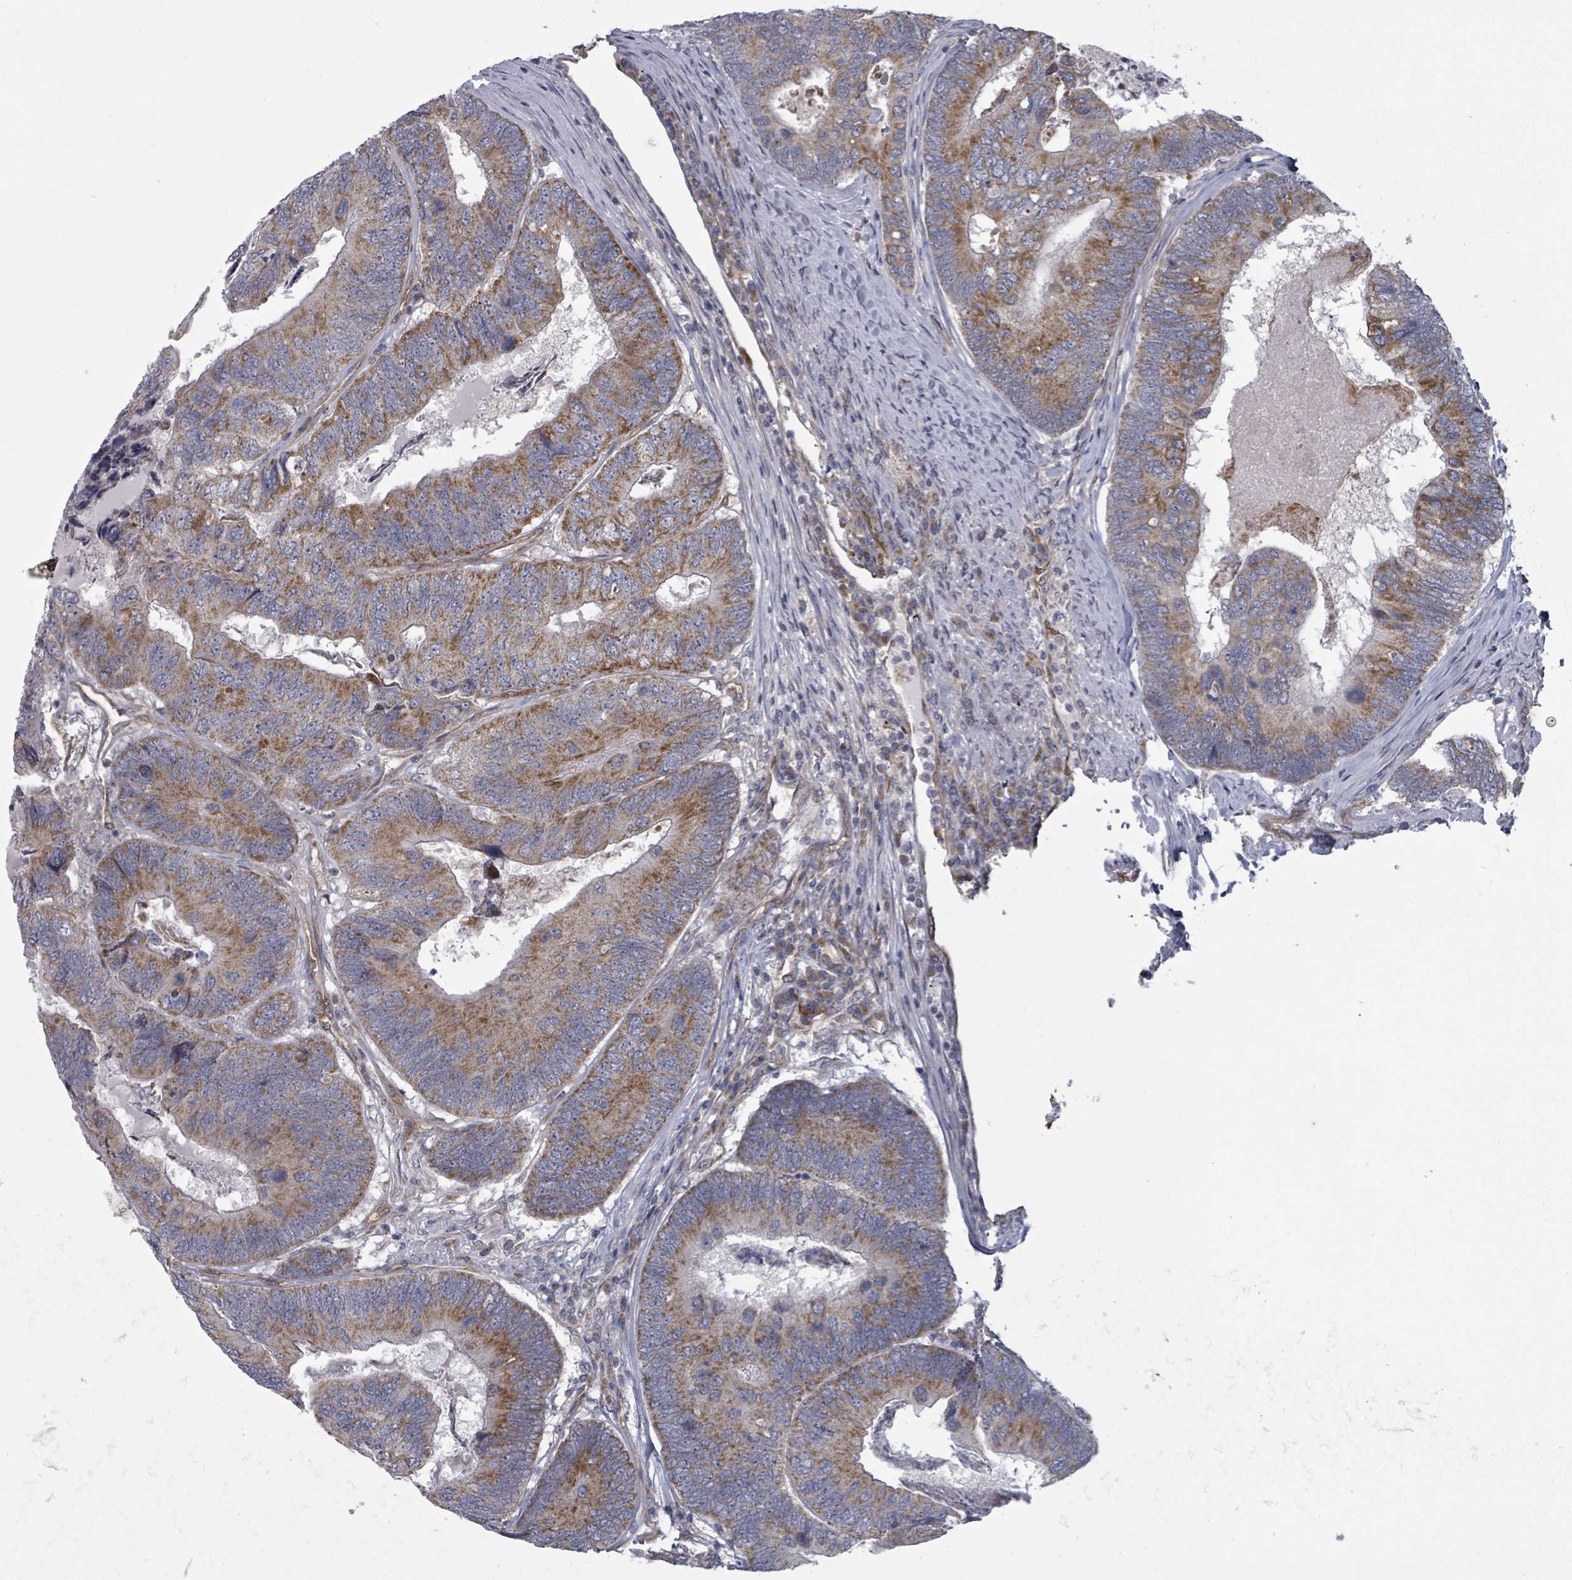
{"staining": {"intensity": "moderate", "quantity": "25%-75%", "location": "cytoplasmic/membranous"}, "tissue": "colorectal cancer", "cell_type": "Tumor cells", "image_type": "cancer", "snomed": [{"axis": "morphology", "description": "Adenocarcinoma, NOS"}, {"axis": "topography", "description": "Colon"}], "caption": "A brown stain highlights moderate cytoplasmic/membranous staining of a protein in human adenocarcinoma (colorectal) tumor cells.", "gene": "FKBP1A", "patient": {"sex": "female", "age": 67}}